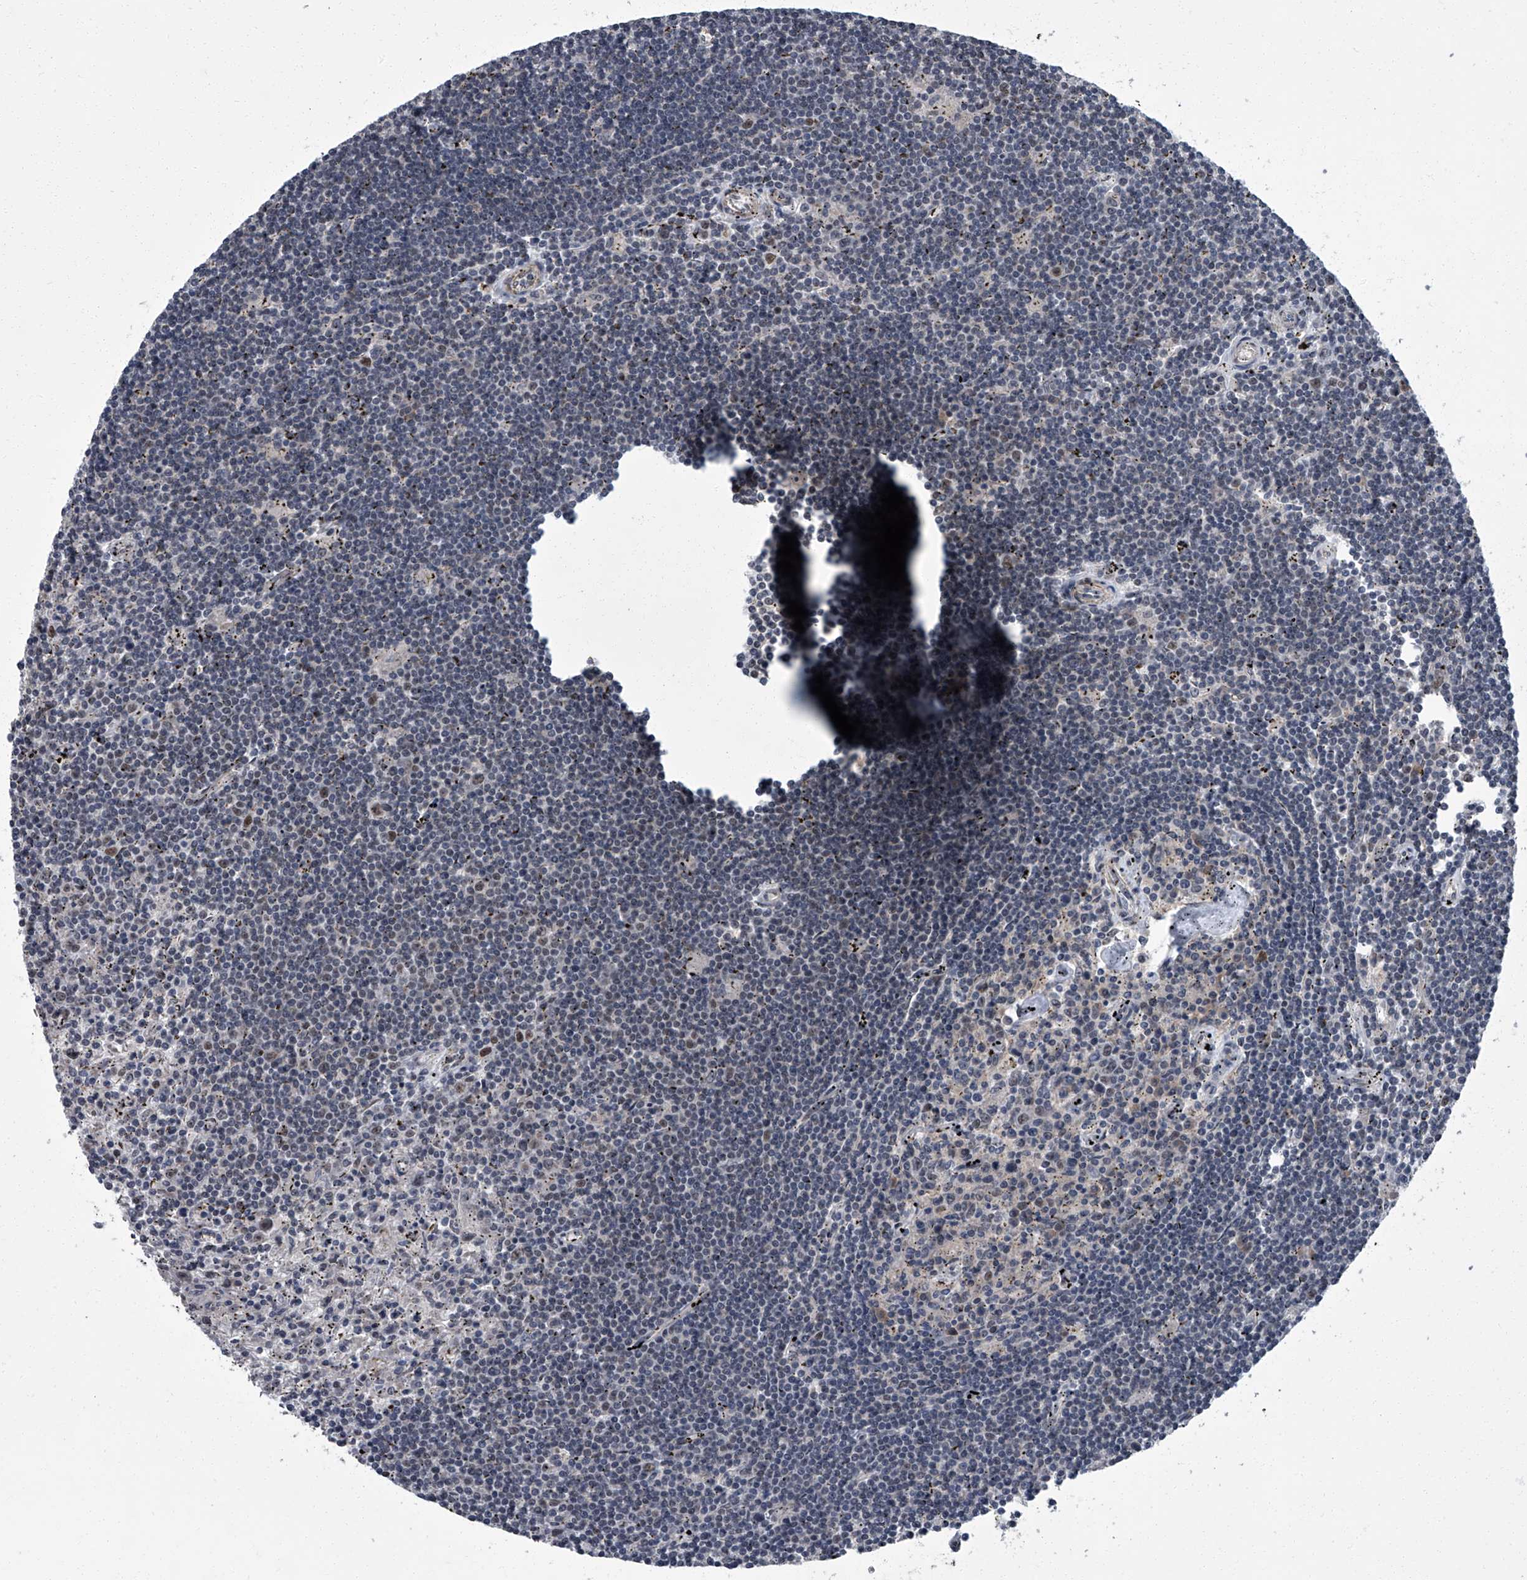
{"staining": {"intensity": "moderate", "quantity": "<25%", "location": "nuclear"}, "tissue": "lymphoma", "cell_type": "Tumor cells", "image_type": "cancer", "snomed": [{"axis": "morphology", "description": "Malignant lymphoma, non-Hodgkin's type, Low grade"}, {"axis": "topography", "description": "Spleen"}], "caption": "This image shows IHC staining of human low-grade malignant lymphoma, non-Hodgkin's type, with low moderate nuclear staining in approximately <25% of tumor cells.", "gene": "ZNF274", "patient": {"sex": "male", "age": 76}}